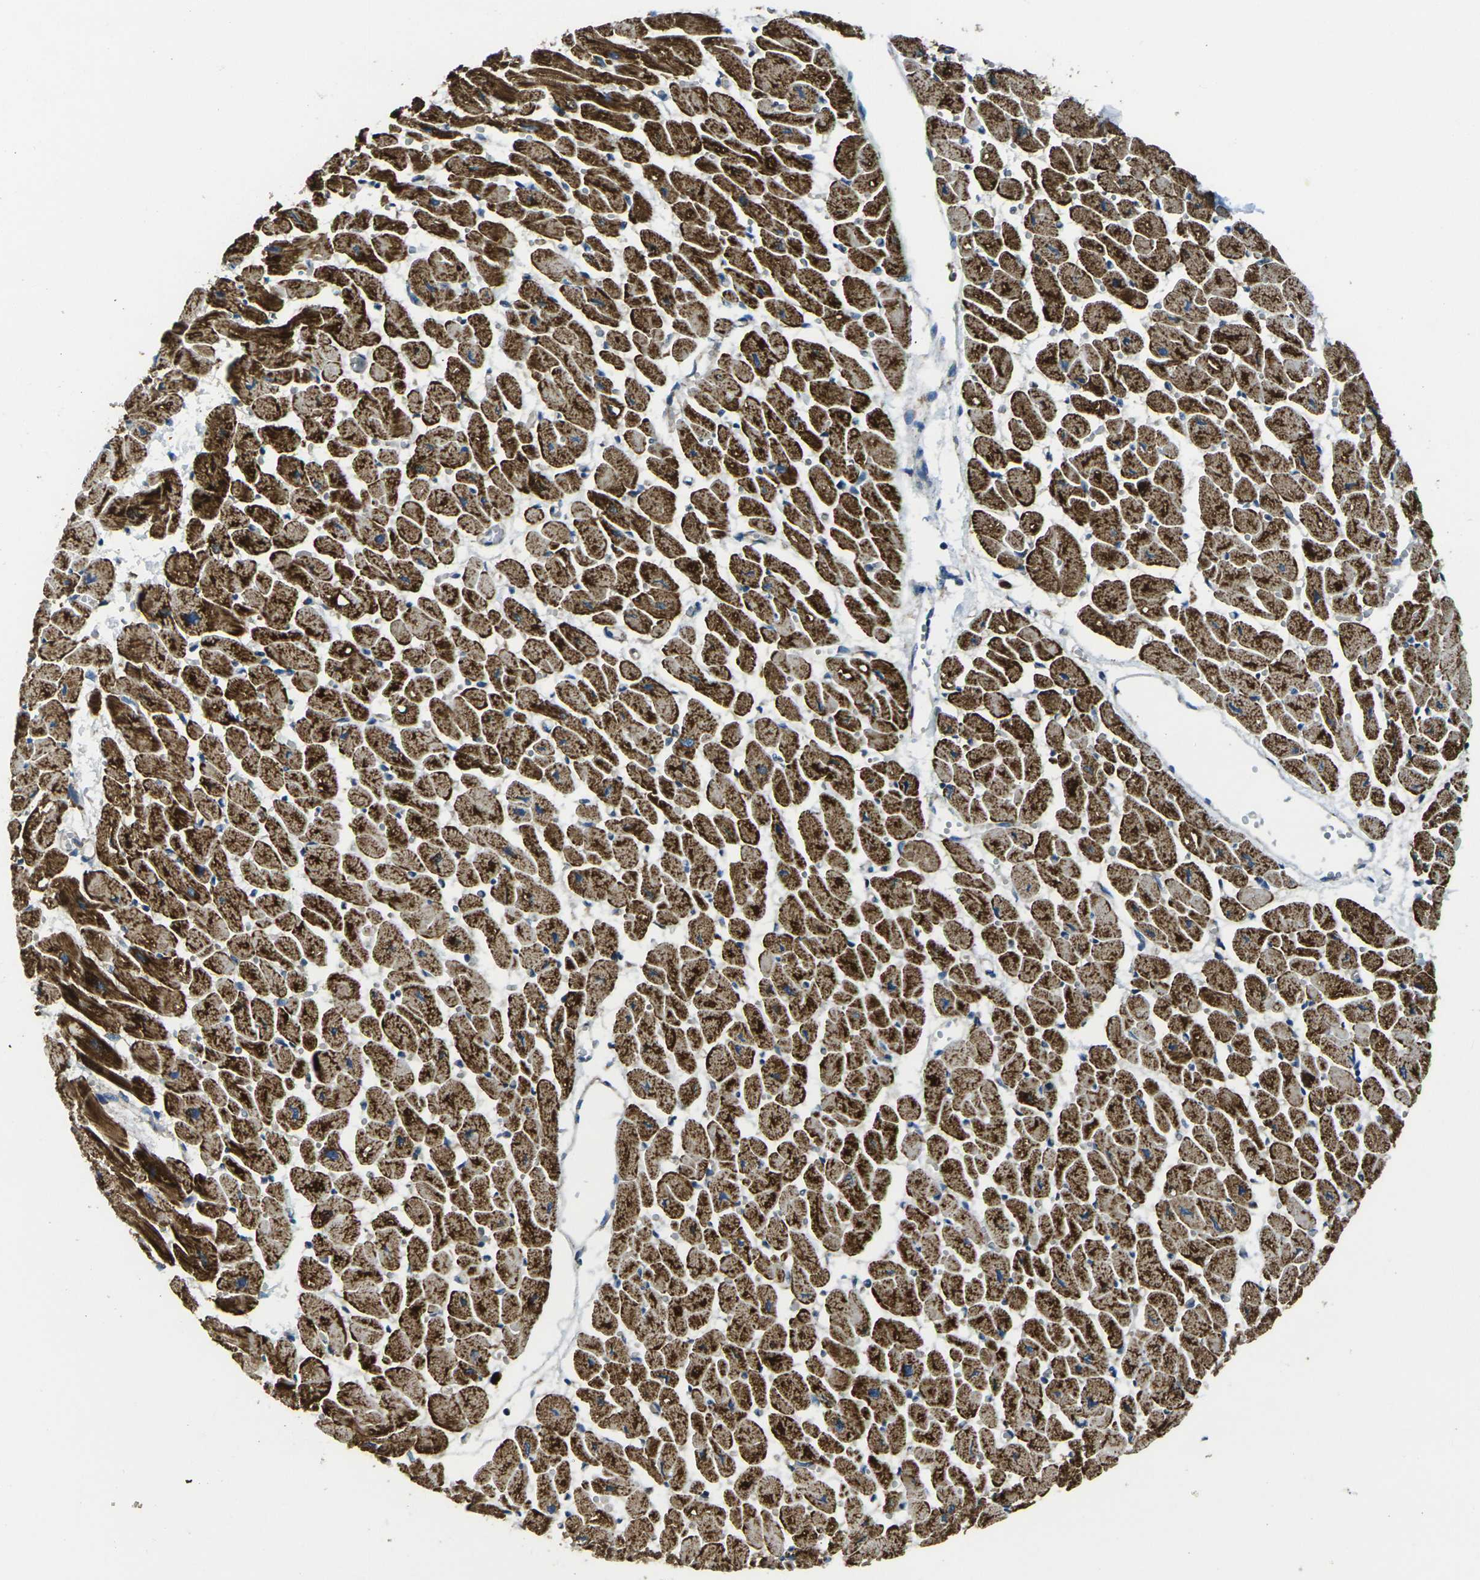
{"staining": {"intensity": "strong", "quantity": ">75%", "location": "cytoplasmic/membranous"}, "tissue": "heart muscle", "cell_type": "Cardiomyocytes", "image_type": "normal", "snomed": [{"axis": "morphology", "description": "Normal tissue, NOS"}, {"axis": "topography", "description": "Heart"}], "caption": "Unremarkable heart muscle shows strong cytoplasmic/membranous positivity in approximately >75% of cardiomyocytes, visualized by immunohistochemistry.", "gene": "TMEM120B", "patient": {"sex": "female", "age": 54}}